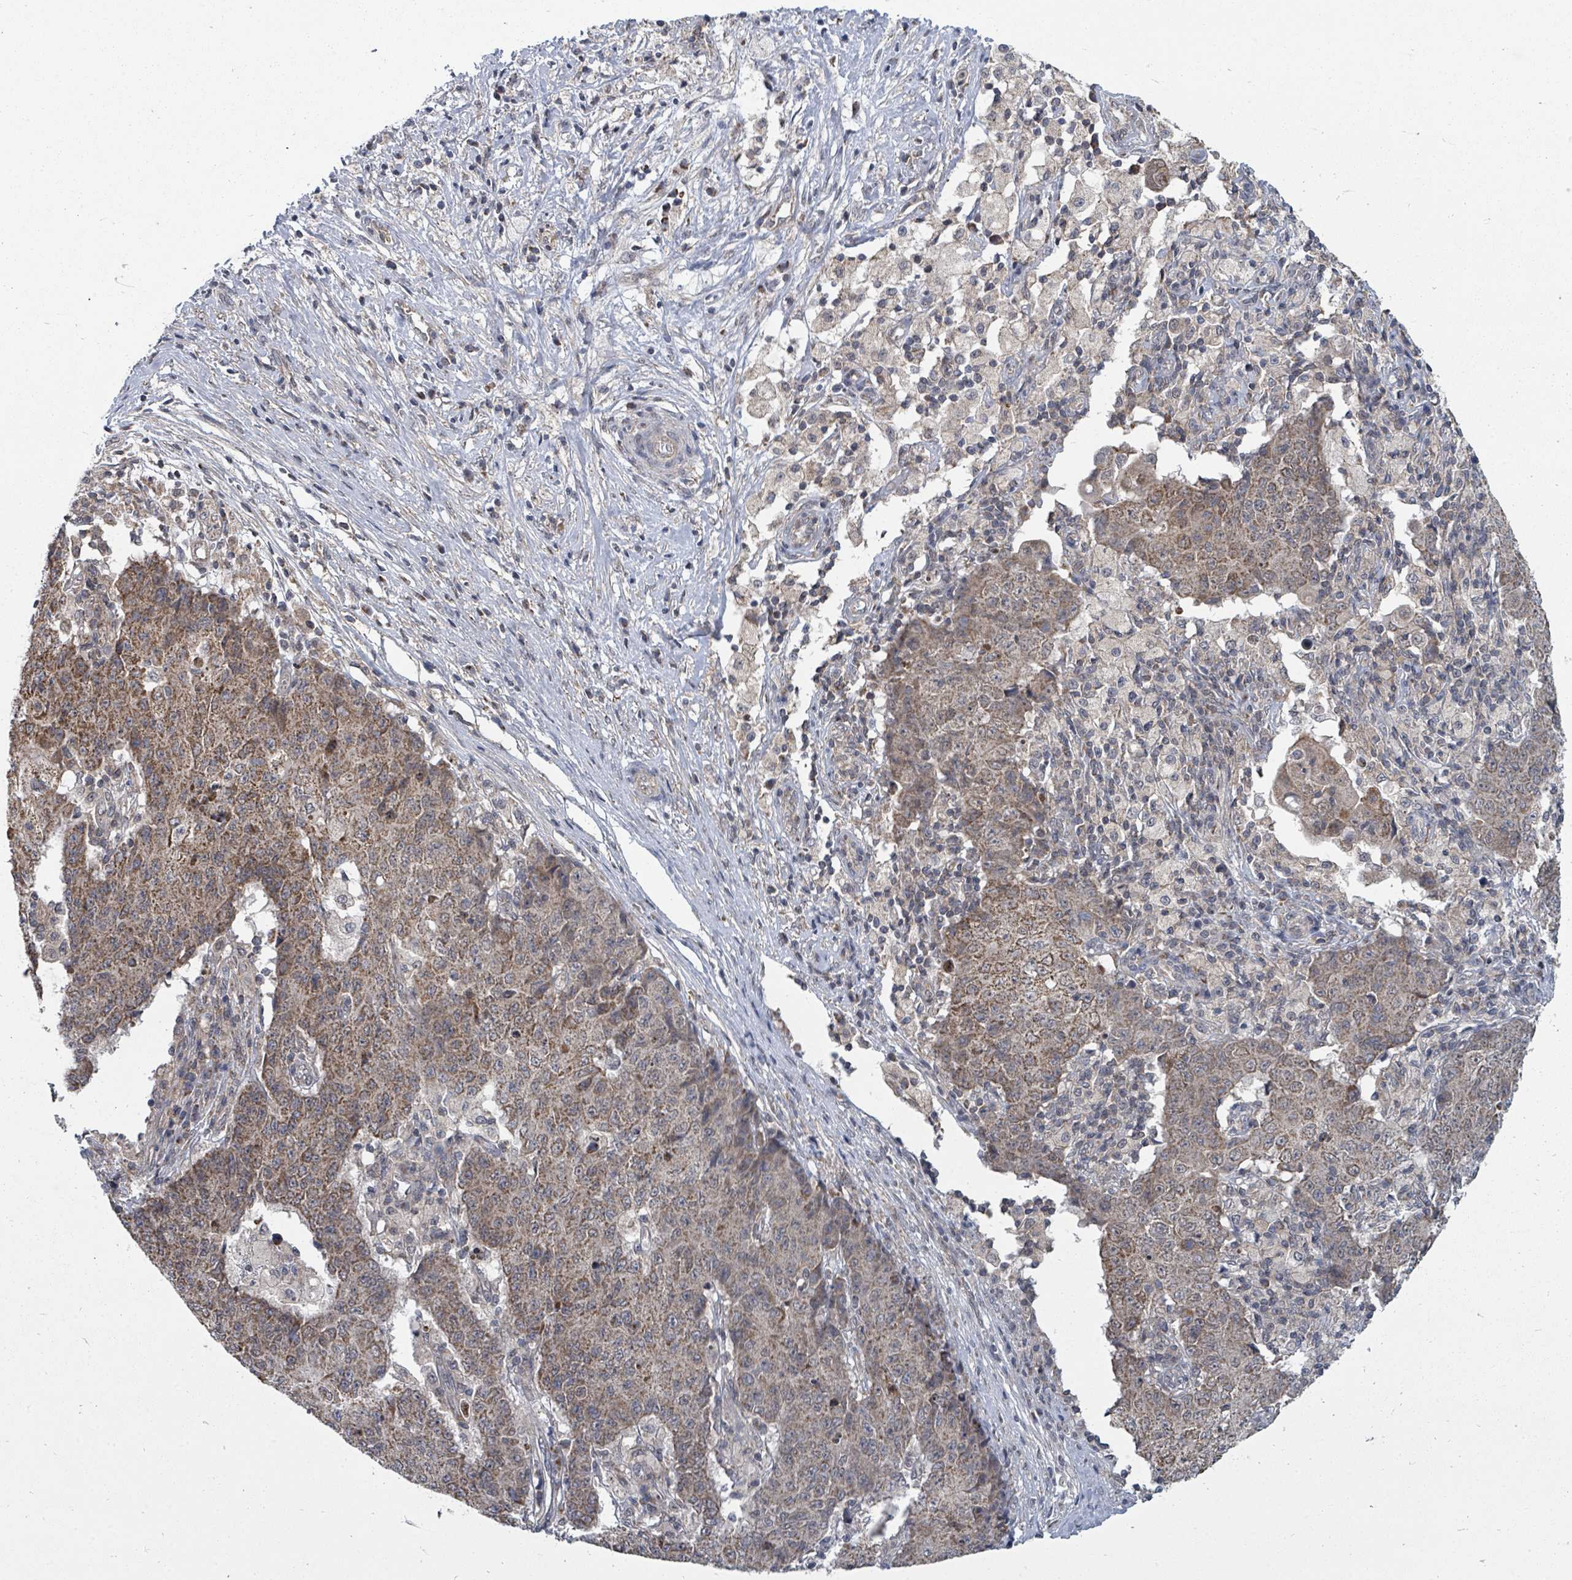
{"staining": {"intensity": "moderate", "quantity": ">75%", "location": "cytoplasmic/membranous"}, "tissue": "ovarian cancer", "cell_type": "Tumor cells", "image_type": "cancer", "snomed": [{"axis": "morphology", "description": "Carcinoma, endometroid"}, {"axis": "topography", "description": "Ovary"}], "caption": "Brown immunohistochemical staining in ovarian endometroid carcinoma reveals moderate cytoplasmic/membranous staining in about >75% of tumor cells. The protein of interest is shown in brown color, while the nuclei are stained blue.", "gene": "MAGOHB", "patient": {"sex": "female", "age": 42}}